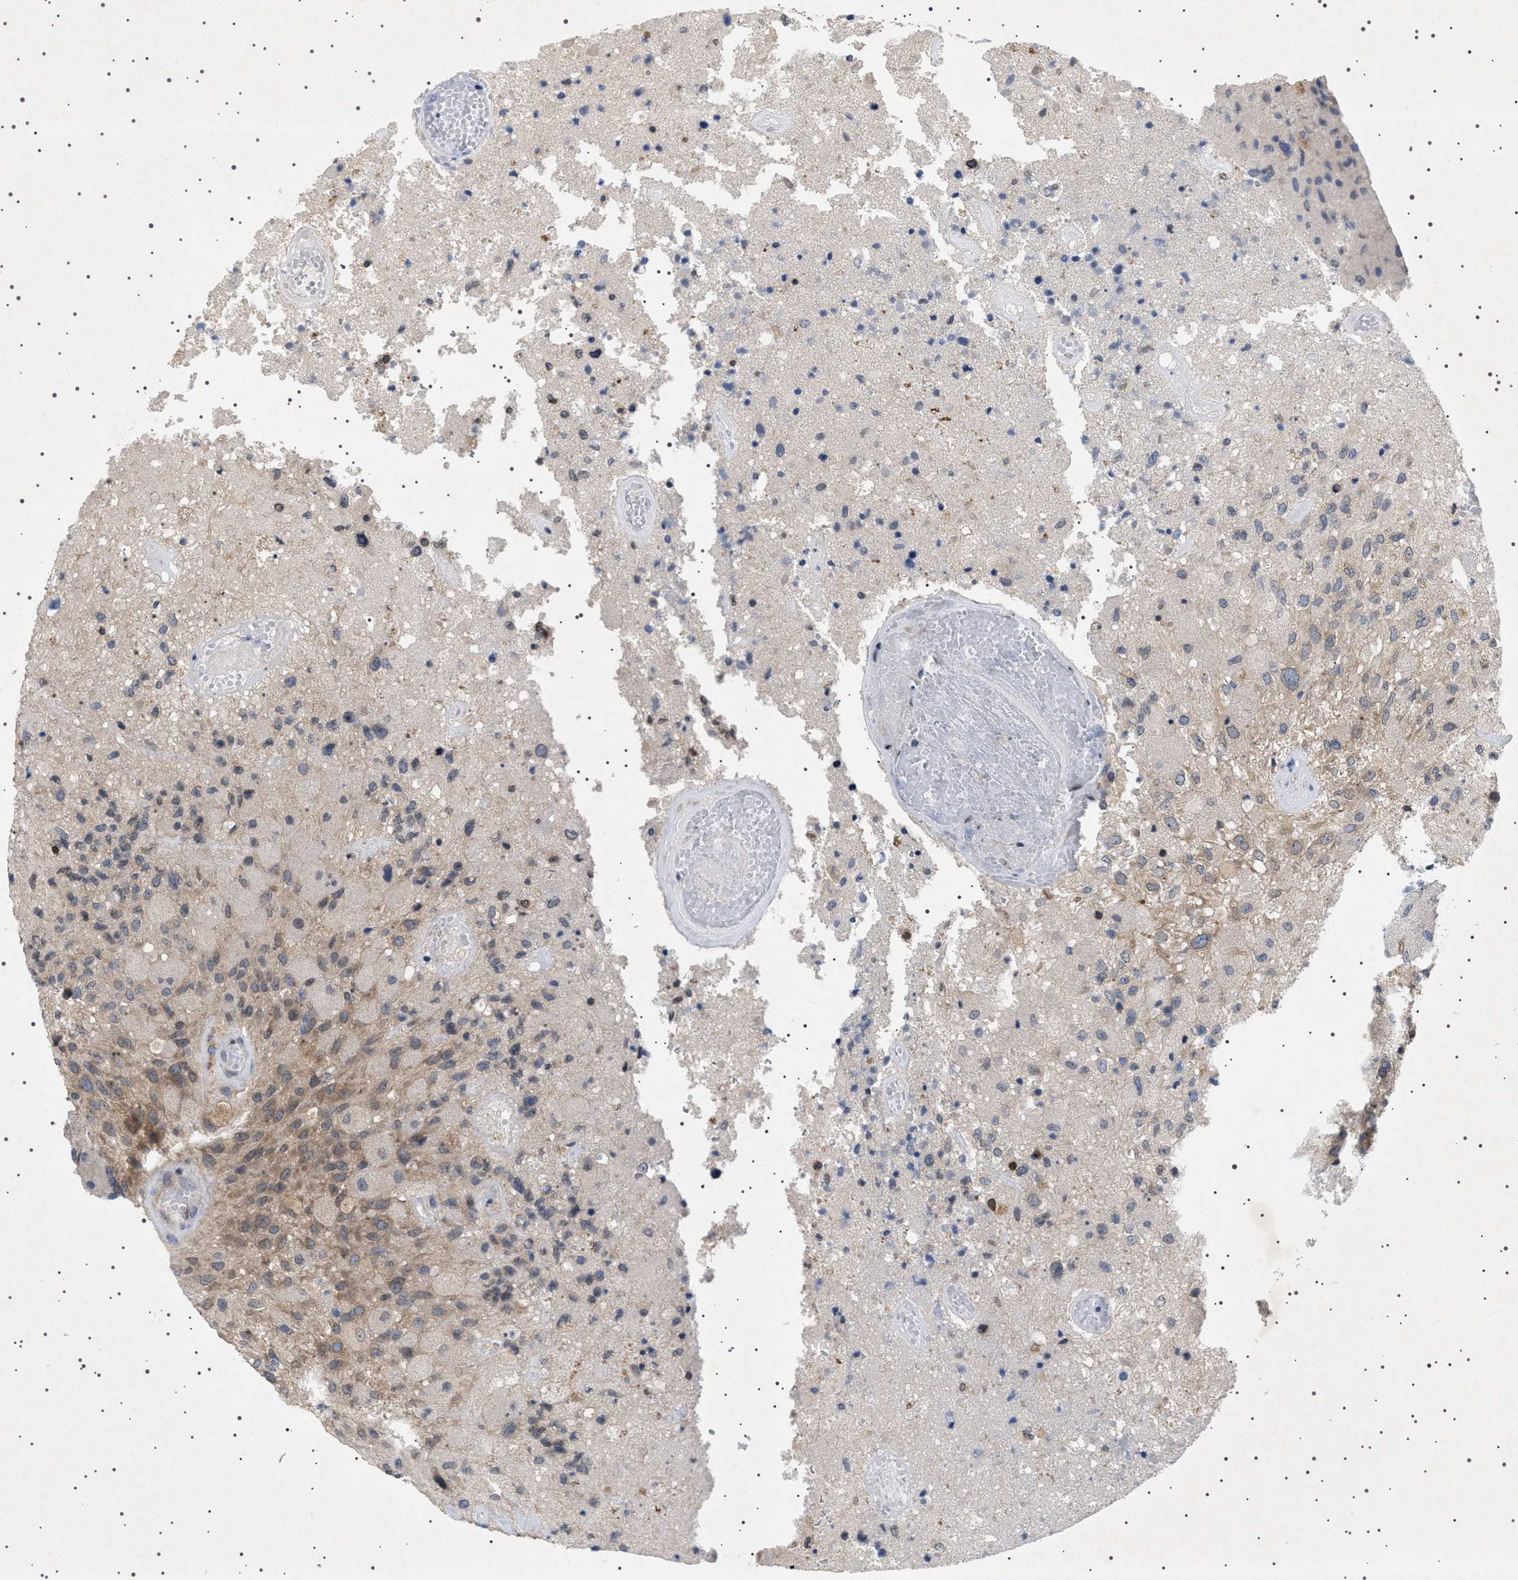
{"staining": {"intensity": "moderate", "quantity": "<25%", "location": "cytoplasmic/membranous"}, "tissue": "glioma", "cell_type": "Tumor cells", "image_type": "cancer", "snomed": [{"axis": "morphology", "description": "Normal tissue, NOS"}, {"axis": "morphology", "description": "Glioma, malignant, High grade"}, {"axis": "topography", "description": "Cerebral cortex"}], "caption": "The immunohistochemical stain labels moderate cytoplasmic/membranous staining in tumor cells of high-grade glioma (malignant) tissue.", "gene": "NUP93", "patient": {"sex": "male", "age": 77}}